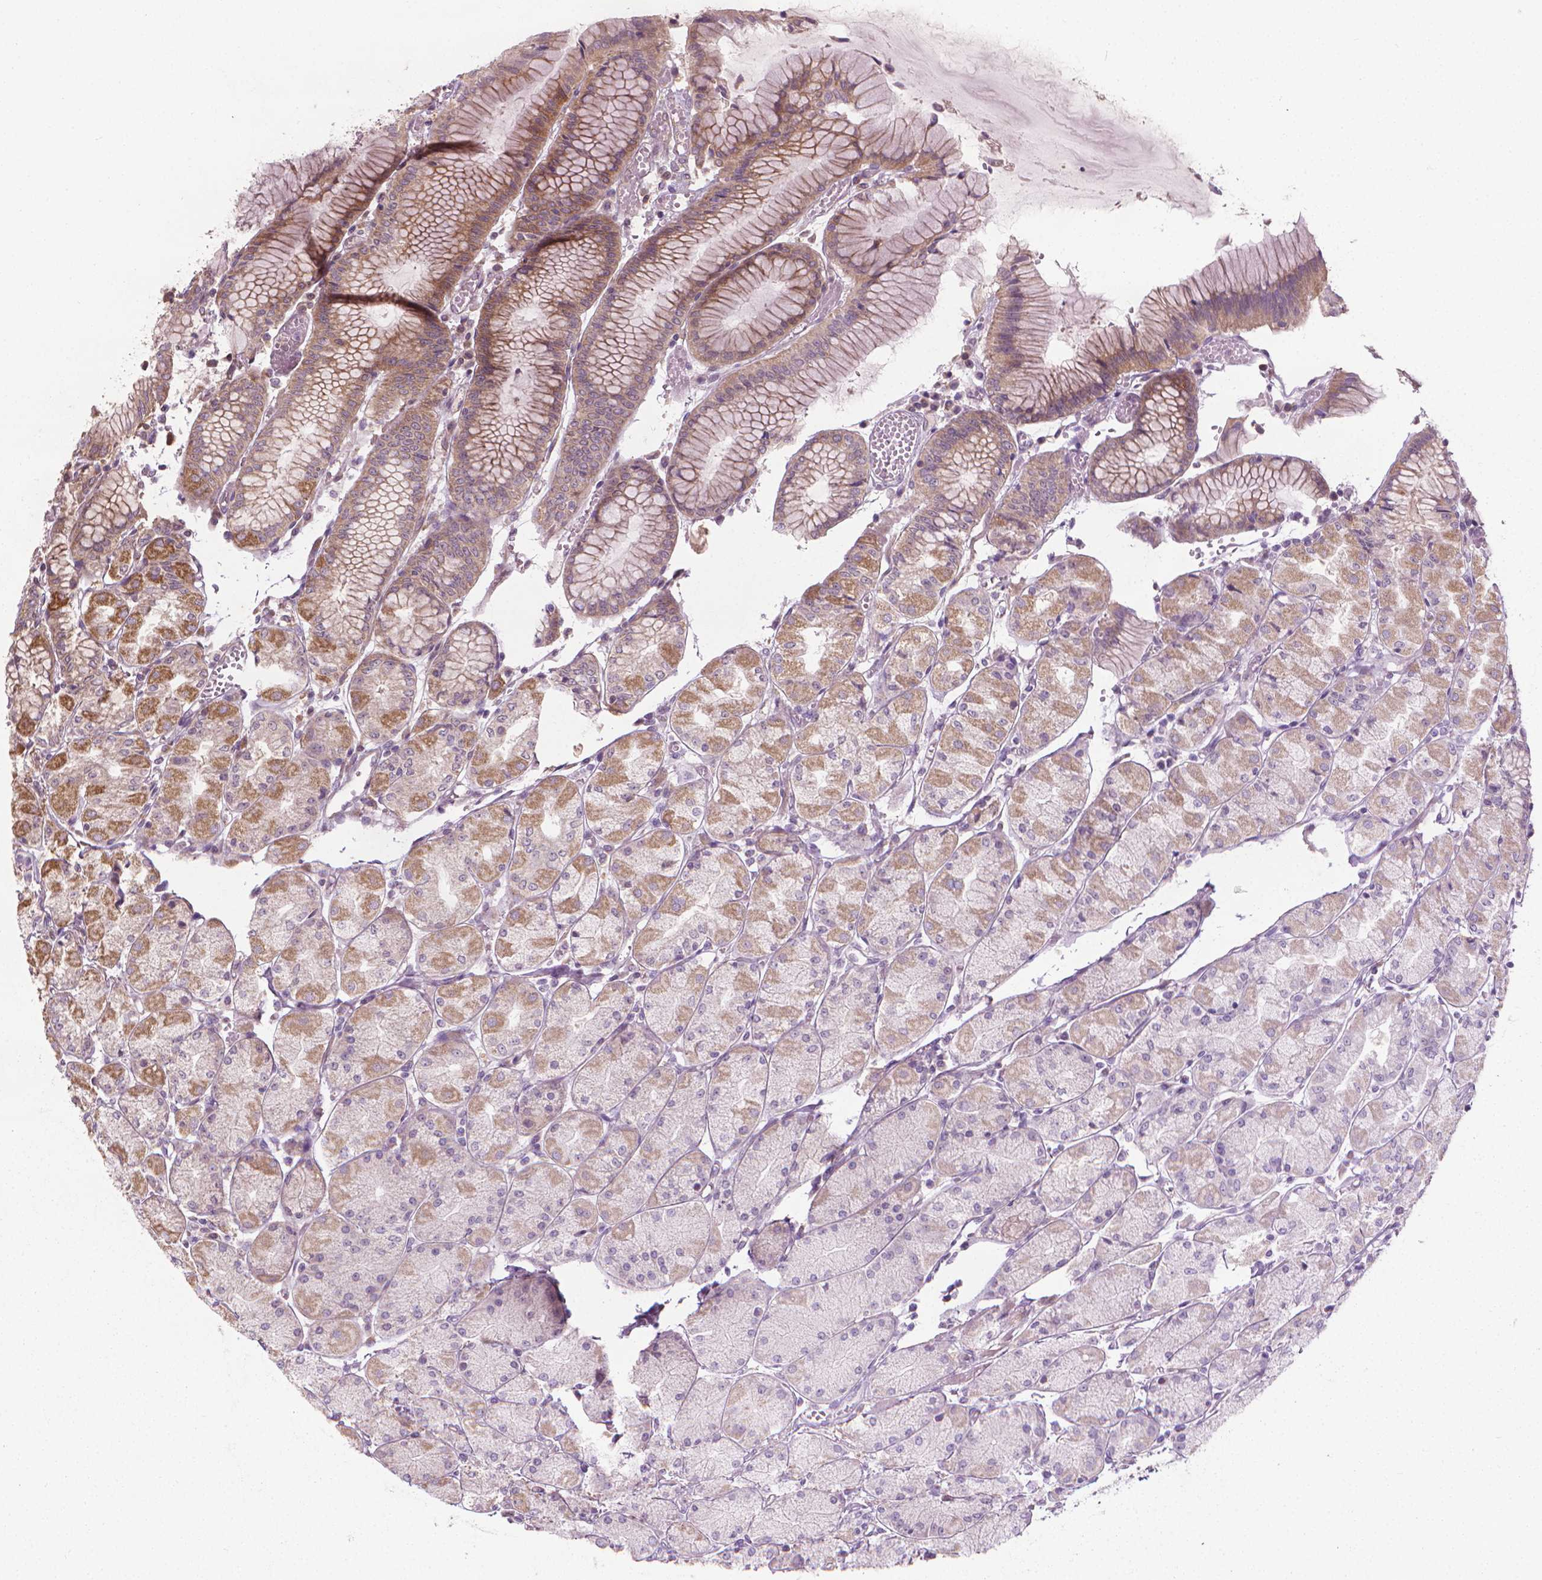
{"staining": {"intensity": "moderate", "quantity": "<25%", "location": "cytoplasmic/membranous"}, "tissue": "stomach", "cell_type": "Glandular cells", "image_type": "normal", "snomed": [{"axis": "morphology", "description": "Normal tissue, NOS"}, {"axis": "topography", "description": "Stomach, upper"}], "caption": "Protein analysis of unremarkable stomach displays moderate cytoplasmic/membranous expression in about <25% of glandular cells.", "gene": "PRAG1", "patient": {"sex": "male", "age": 69}}